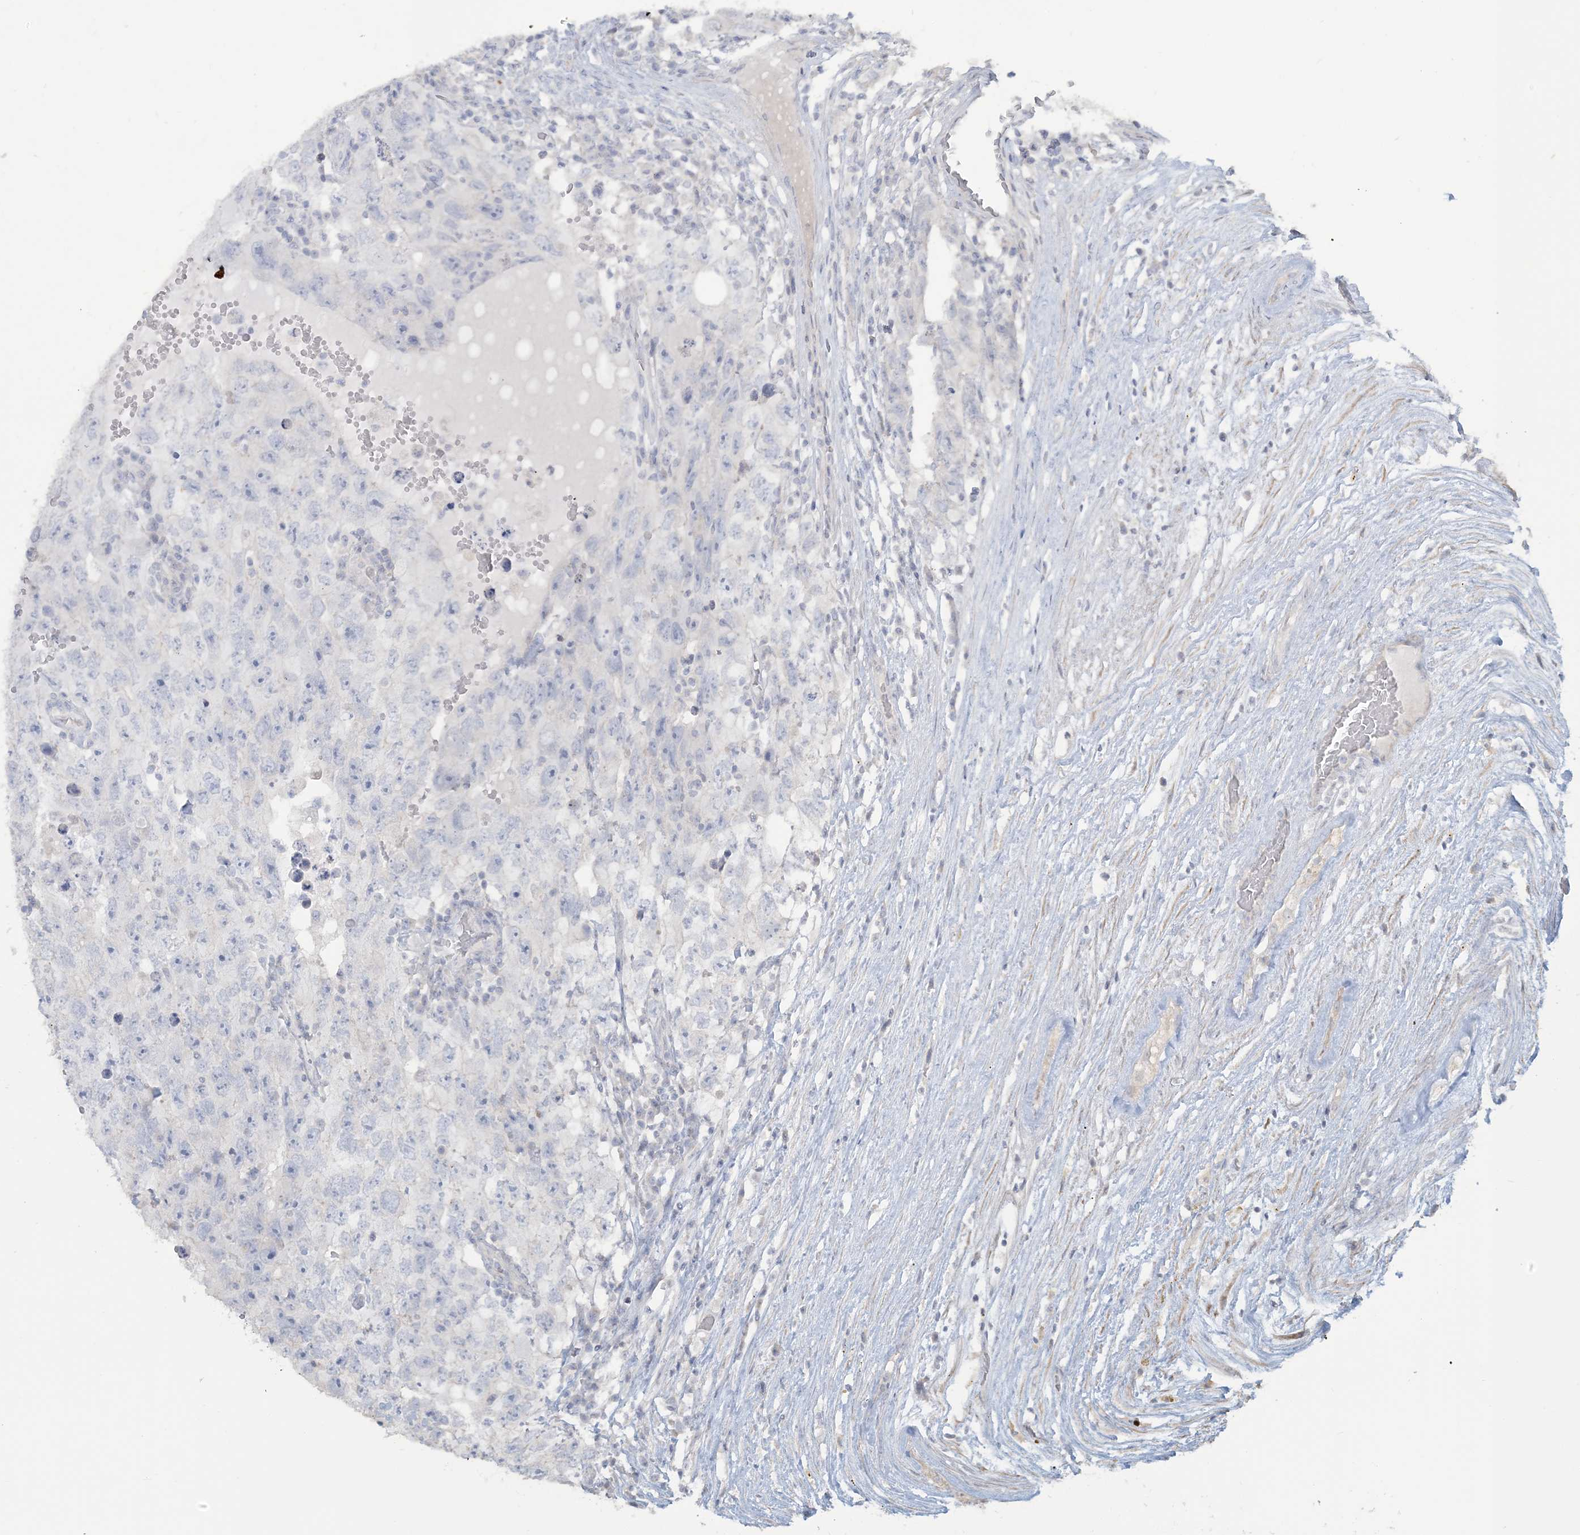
{"staining": {"intensity": "negative", "quantity": "none", "location": "none"}, "tissue": "testis cancer", "cell_type": "Tumor cells", "image_type": "cancer", "snomed": [{"axis": "morphology", "description": "Carcinoma, Embryonal, NOS"}, {"axis": "topography", "description": "Testis"}], "caption": "This is an immunohistochemistry (IHC) micrograph of human testis cancer. There is no expression in tumor cells.", "gene": "NPHS2", "patient": {"sex": "male", "age": 26}}